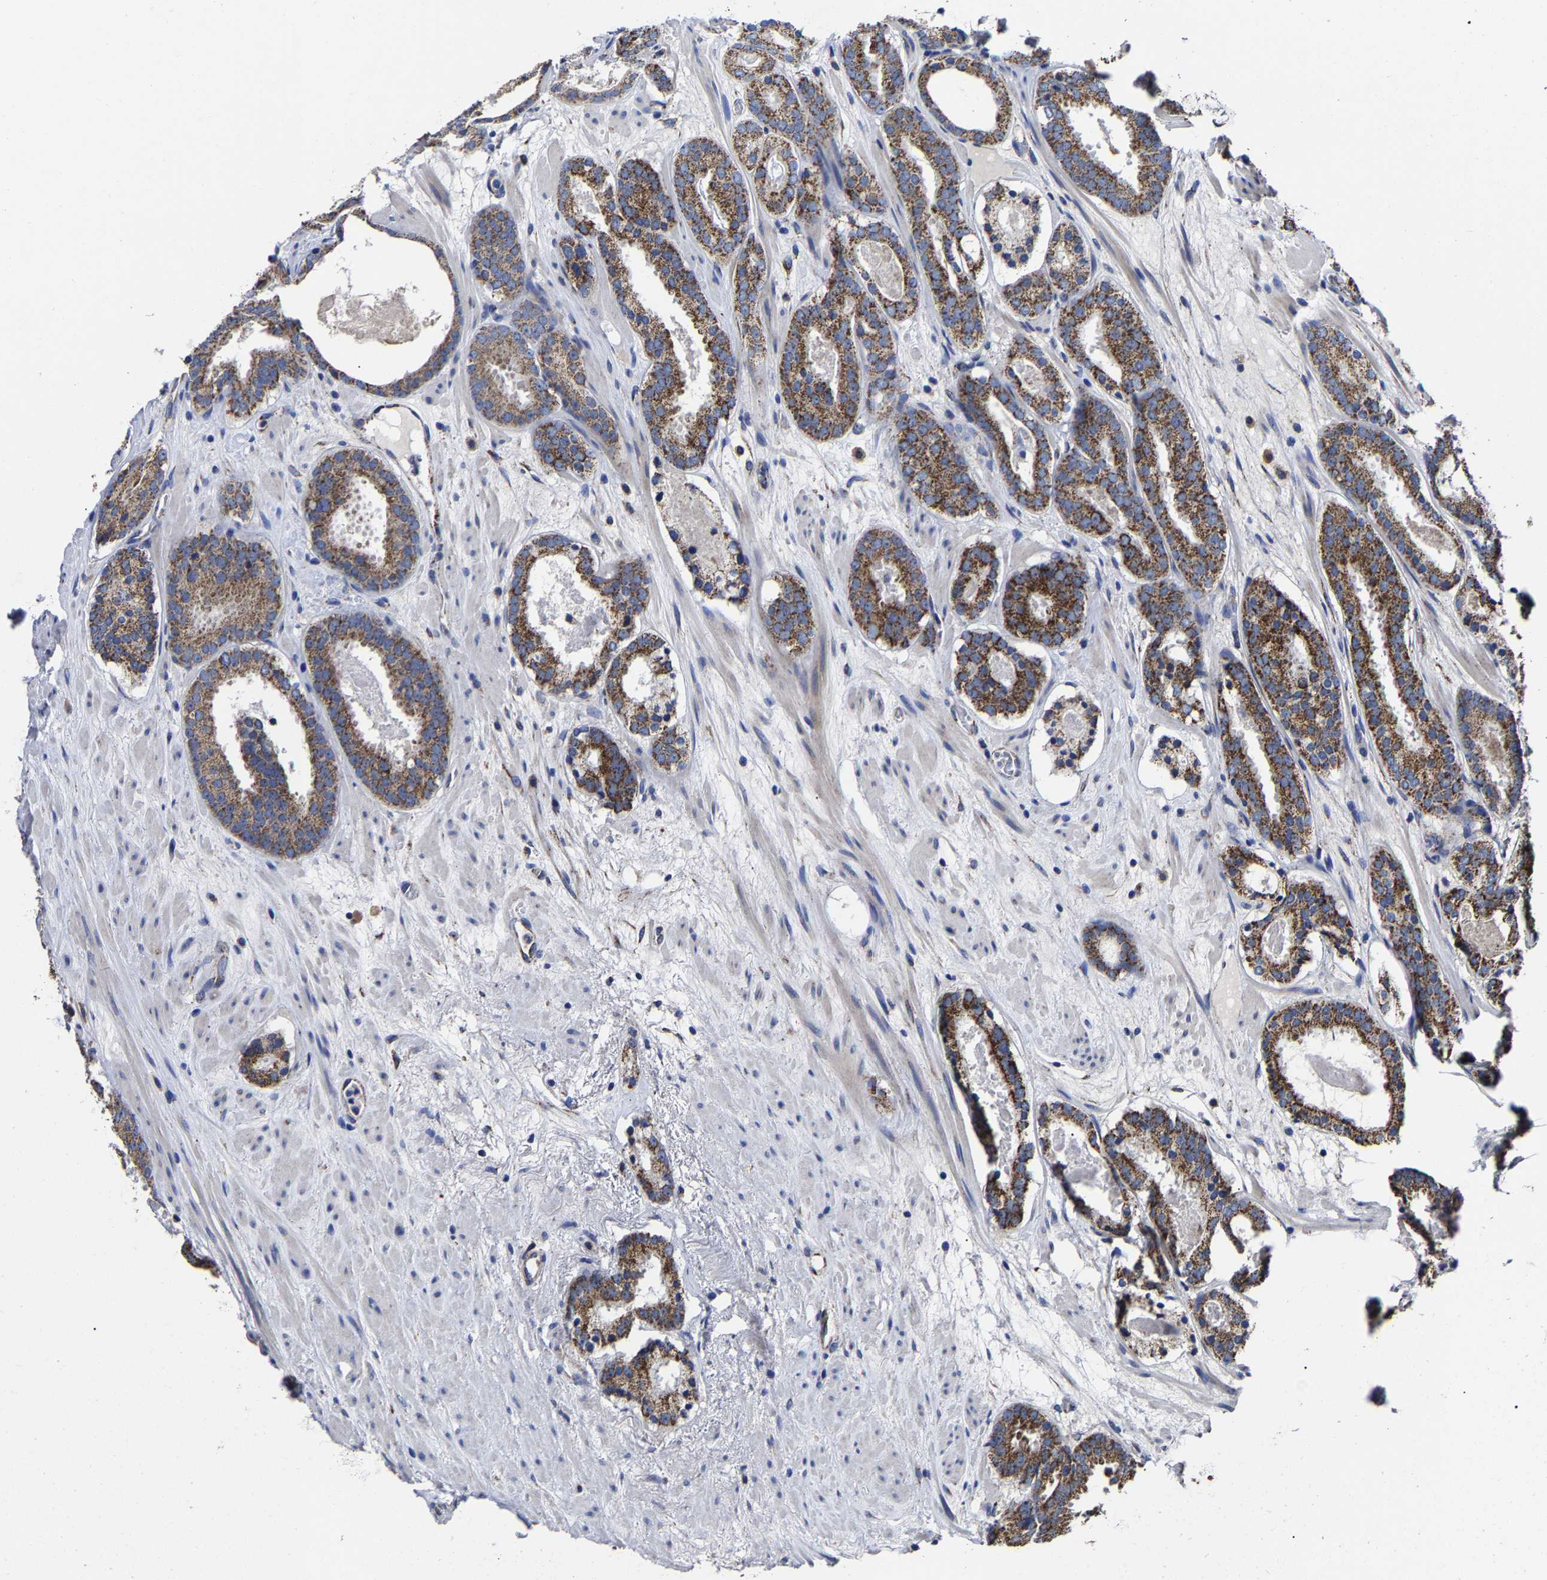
{"staining": {"intensity": "strong", "quantity": ">75%", "location": "cytoplasmic/membranous"}, "tissue": "prostate cancer", "cell_type": "Tumor cells", "image_type": "cancer", "snomed": [{"axis": "morphology", "description": "Adenocarcinoma, Low grade"}, {"axis": "topography", "description": "Prostate"}], "caption": "This photomicrograph shows prostate cancer (adenocarcinoma (low-grade)) stained with immunohistochemistry to label a protein in brown. The cytoplasmic/membranous of tumor cells show strong positivity for the protein. Nuclei are counter-stained blue.", "gene": "AASS", "patient": {"sex": "male", "age": 69}}